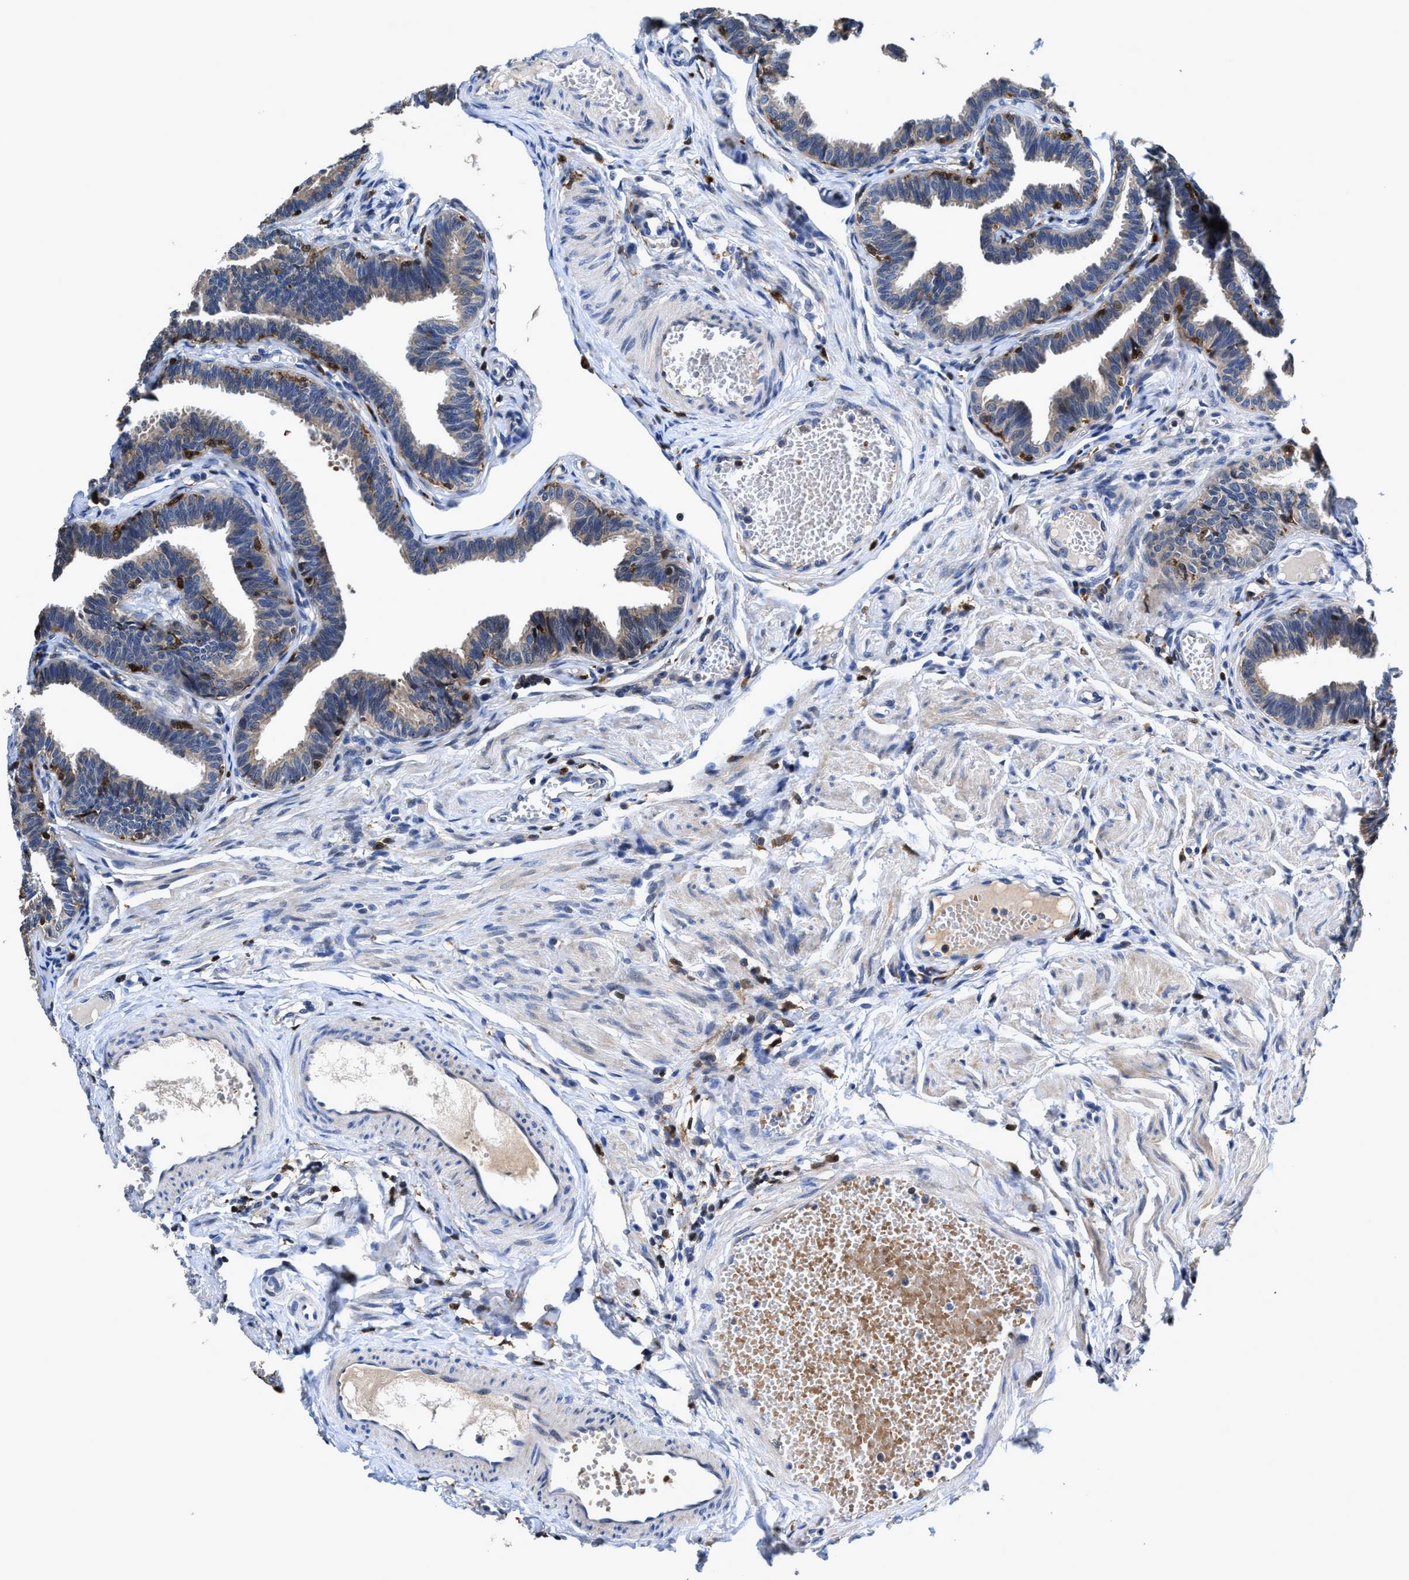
{"staining": {"intensity": "weak", "quantity": "25%-75%", "location": "cytoplasmic/membranous"}, "tissue": "fallopian tube", "cell_type": "Glandular cells", "image_type": "normal", "snomed": [{"axis": "morphology", "description": "Normal tissue, NOS"}, {"axis": "topography", "description": "Fallopian tube"}, {"axis": "topography", "description": "Ovary"}], "caption": "The histopathology image shows staining of unremarkable fallopian tube, revealing weak cytoplasmic/membranous protein expression (brown color) within glandular cells. Immunohistochemistry stains the protein in brown and the nuclei are stained blue.", "gene": "RGS10", "patient": {"sex": "female", "age": 23}}